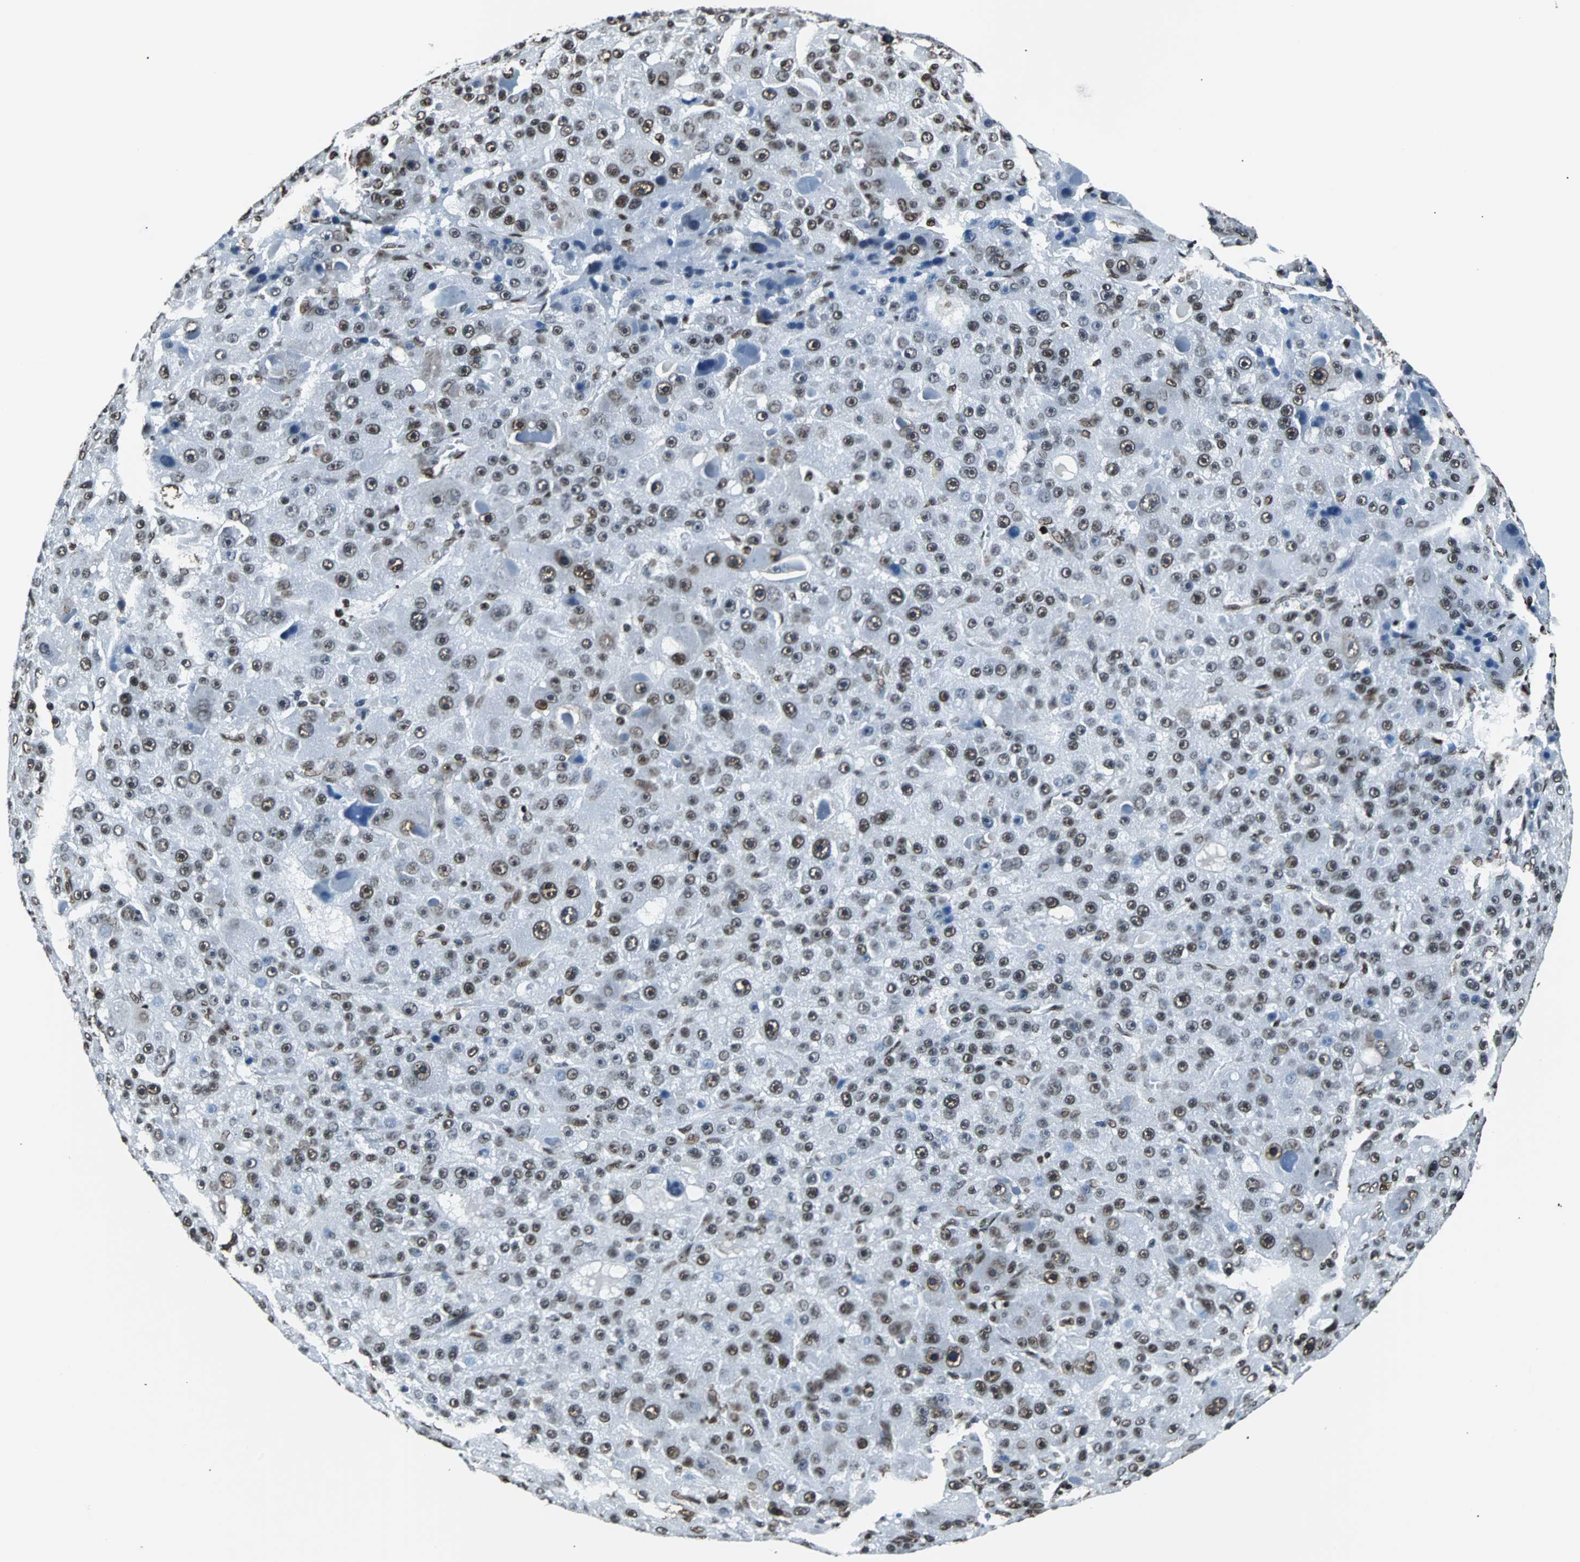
{"staining": {"intensity": "moderate", "quantity": ">75%", "location": "nuclear"}, "tissue": "liver cancer", "cell_type": "Tumor cells", "image_type": "cancer", "snomed": [{"axis": "morphology", "description": "Carcinoma, Hepatocellular, NOS"}, {"axis": "topography", "description": "Liver"}], "caption": "Protein analysis of liver cancer tissue demonstrates moderate nuclear staining in about >75% of tumor cells. The protein is shown in brown color, while the nuclei are stained blue.", "gene": "FUBP1", "patient": {"sex": "male", "age": 76}}